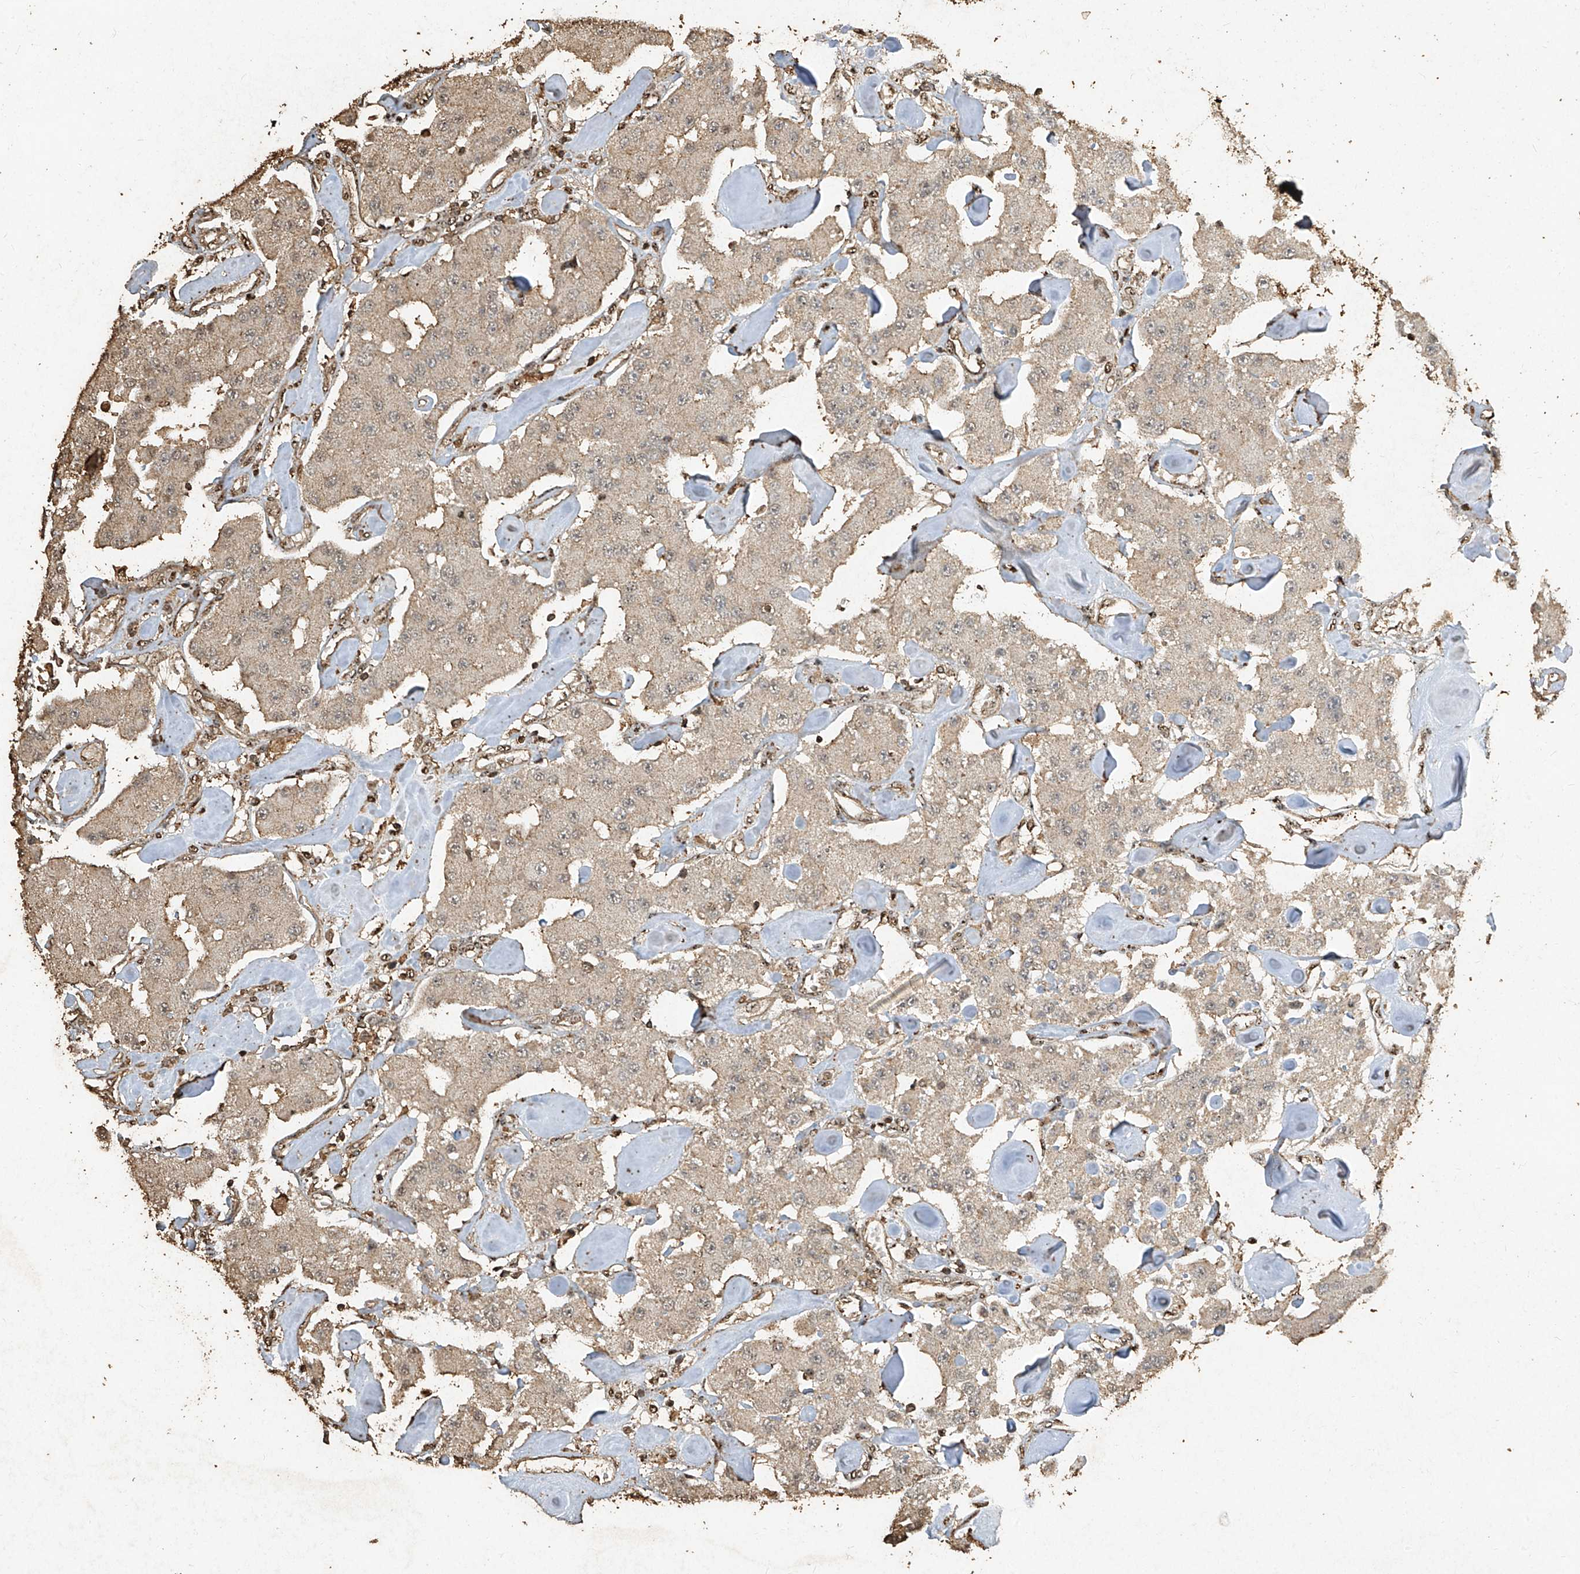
{"staining": {"intensity": "negative", "quantity": "none", "location": "none"}, "tissue": "carcinoid", "cell_type": "Tumor cells", "image_type": "cancer", "snomed": [{"axis": "morphology", "description": "Carcinoid, malignant, NOS"}, {"axis": "topography", "description": "Pancreas"}], "caption": "Immunohistochemistry photomicrograph of neoplastic tissue: human malignant carcinoid stained with DAB displays no significant protein expression in tumor cells. (DAB IHC visualized using brightfield microscopy, high magnification).", "gene": "ERBB3", "patient": {"sex": "male", "age": 41}}